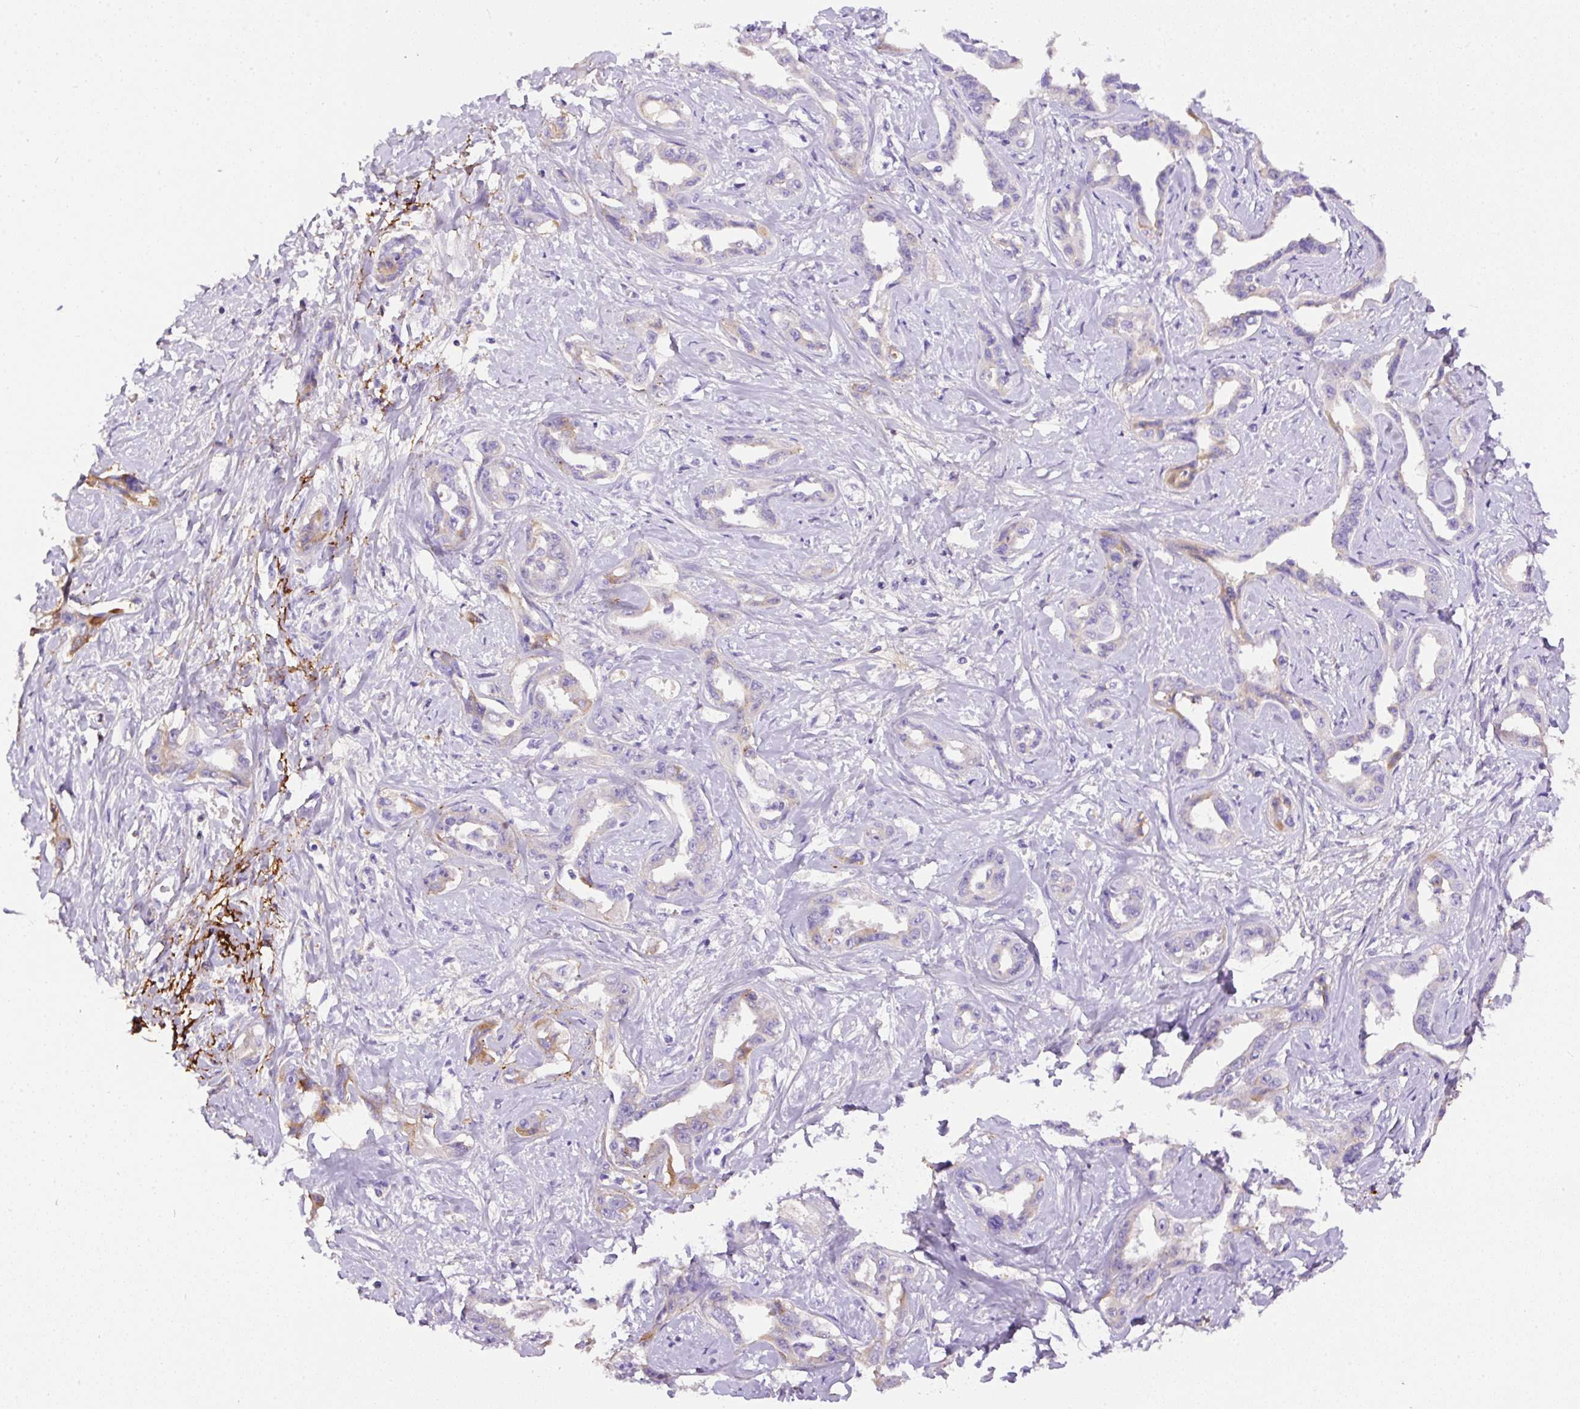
{"staining": {"intensity": "moderate", "quantity": "<25%", "location": "cytoplasmic/membranous"}, "tissue": "liver cancer", "cell_type": "Tumor cells", "image_type": "cancer", "snomed": [{"axis": "morphology", "description": "Cholangiocarcinoma"}, {"axis": "topography", "description": "Liver"}], "caption": "Approximately <25% of tumor cells in cholangiocarcinoma (liver) exhibit moderate cytoplasmic/membranous protein staining as visualized by brown immunohistochemical staining.", "gene": "APCS", "patient": {"sex": "male", "age": 59}}